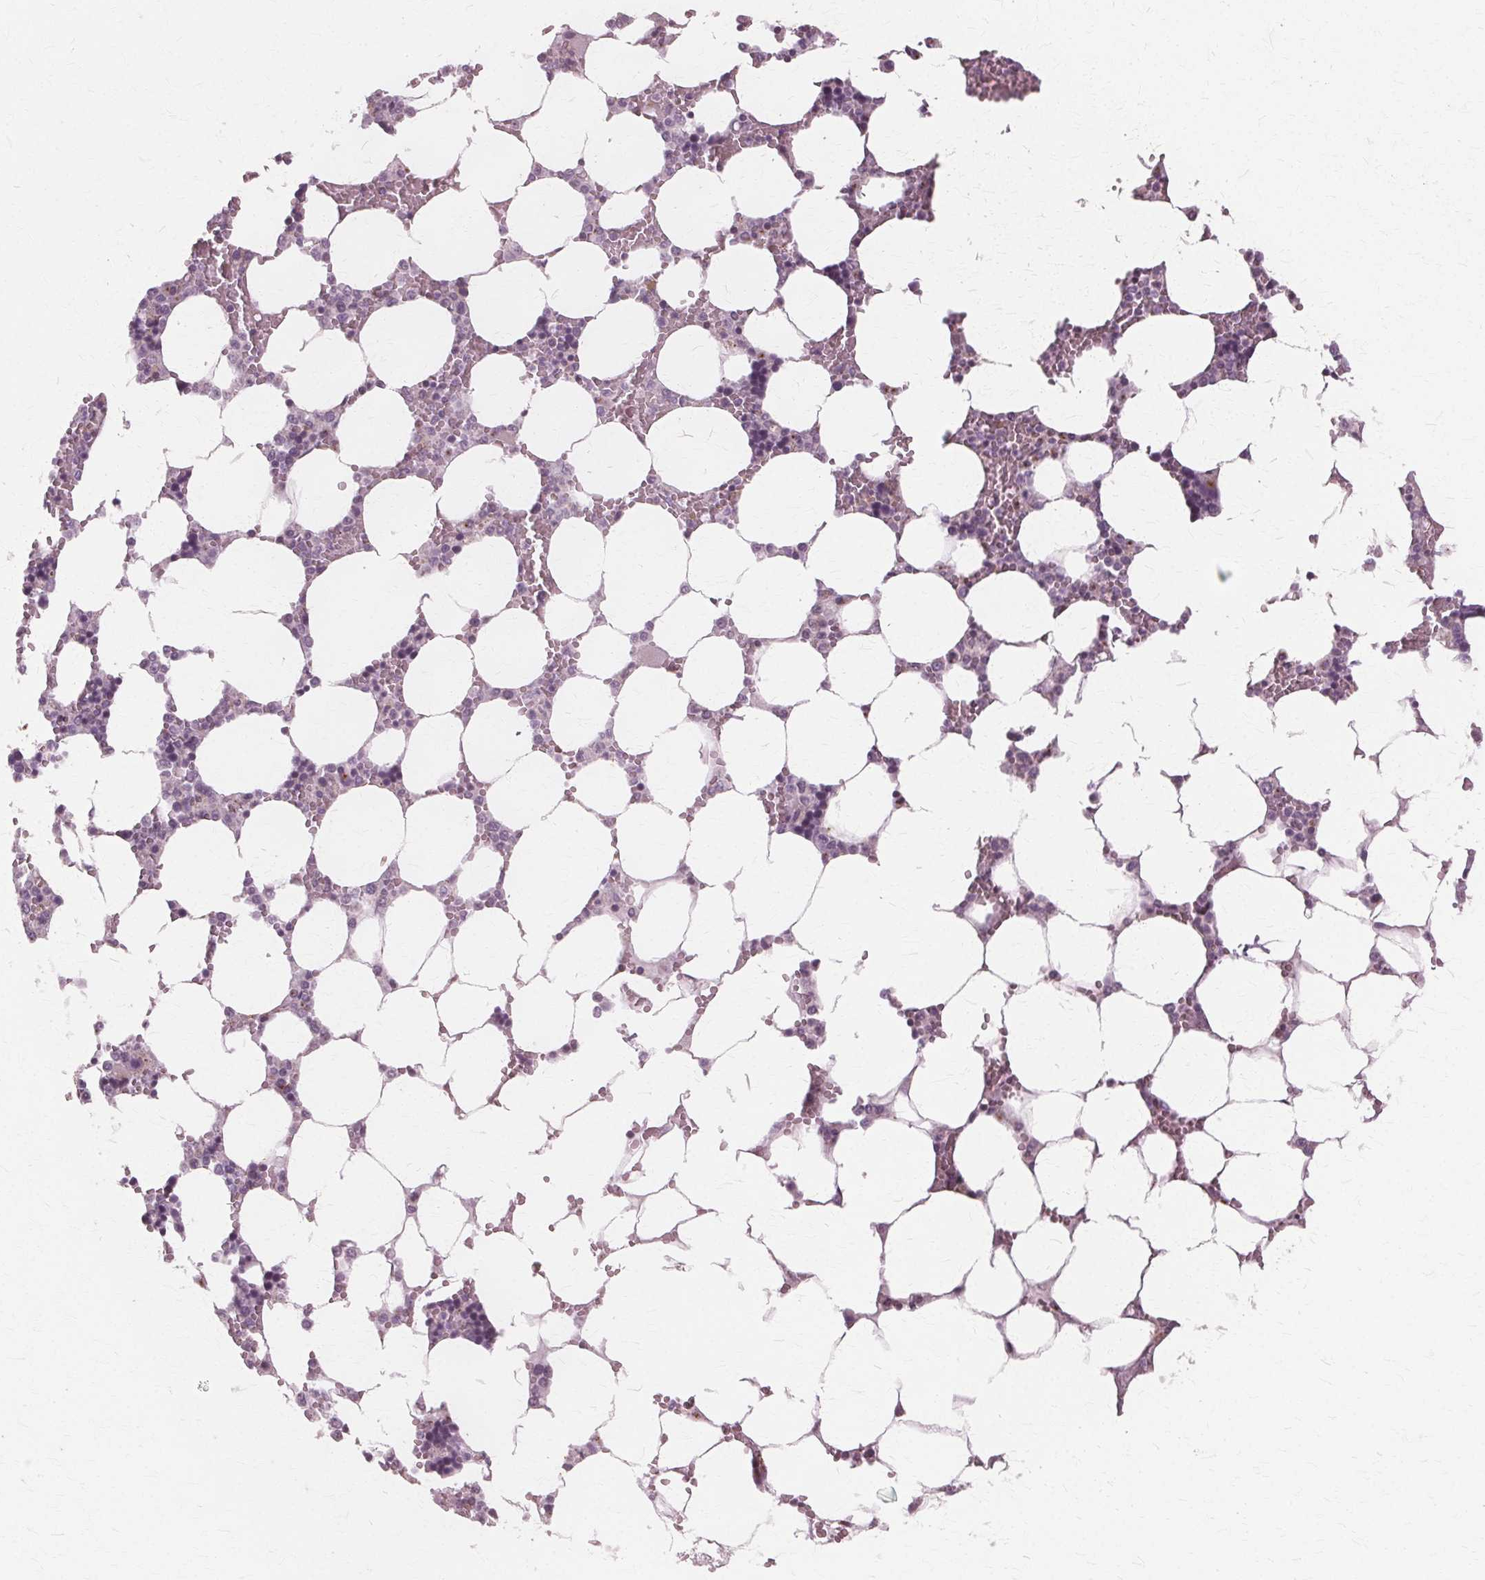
{"staining": {"intensity": "weak", "quantity": "<25%", "location": "cytoplasmic/membranous"}, "tissue": "bone marrow", "cell_type": "Hematopoietic cells", "image_type": "normal", "snomed": [{"axis": "morphology", "description": "Normal tissue, NOS"}, {"axis": "topography", "description": "Bone marrow"}], "caption": "IHC micrograph of benign bone marrow: bone marrow stained with DAB reveals no significant protein positivity in hematopoietic cells.", "gene": "DNASE2", "patient": {"sex": "male", "age": 64}}